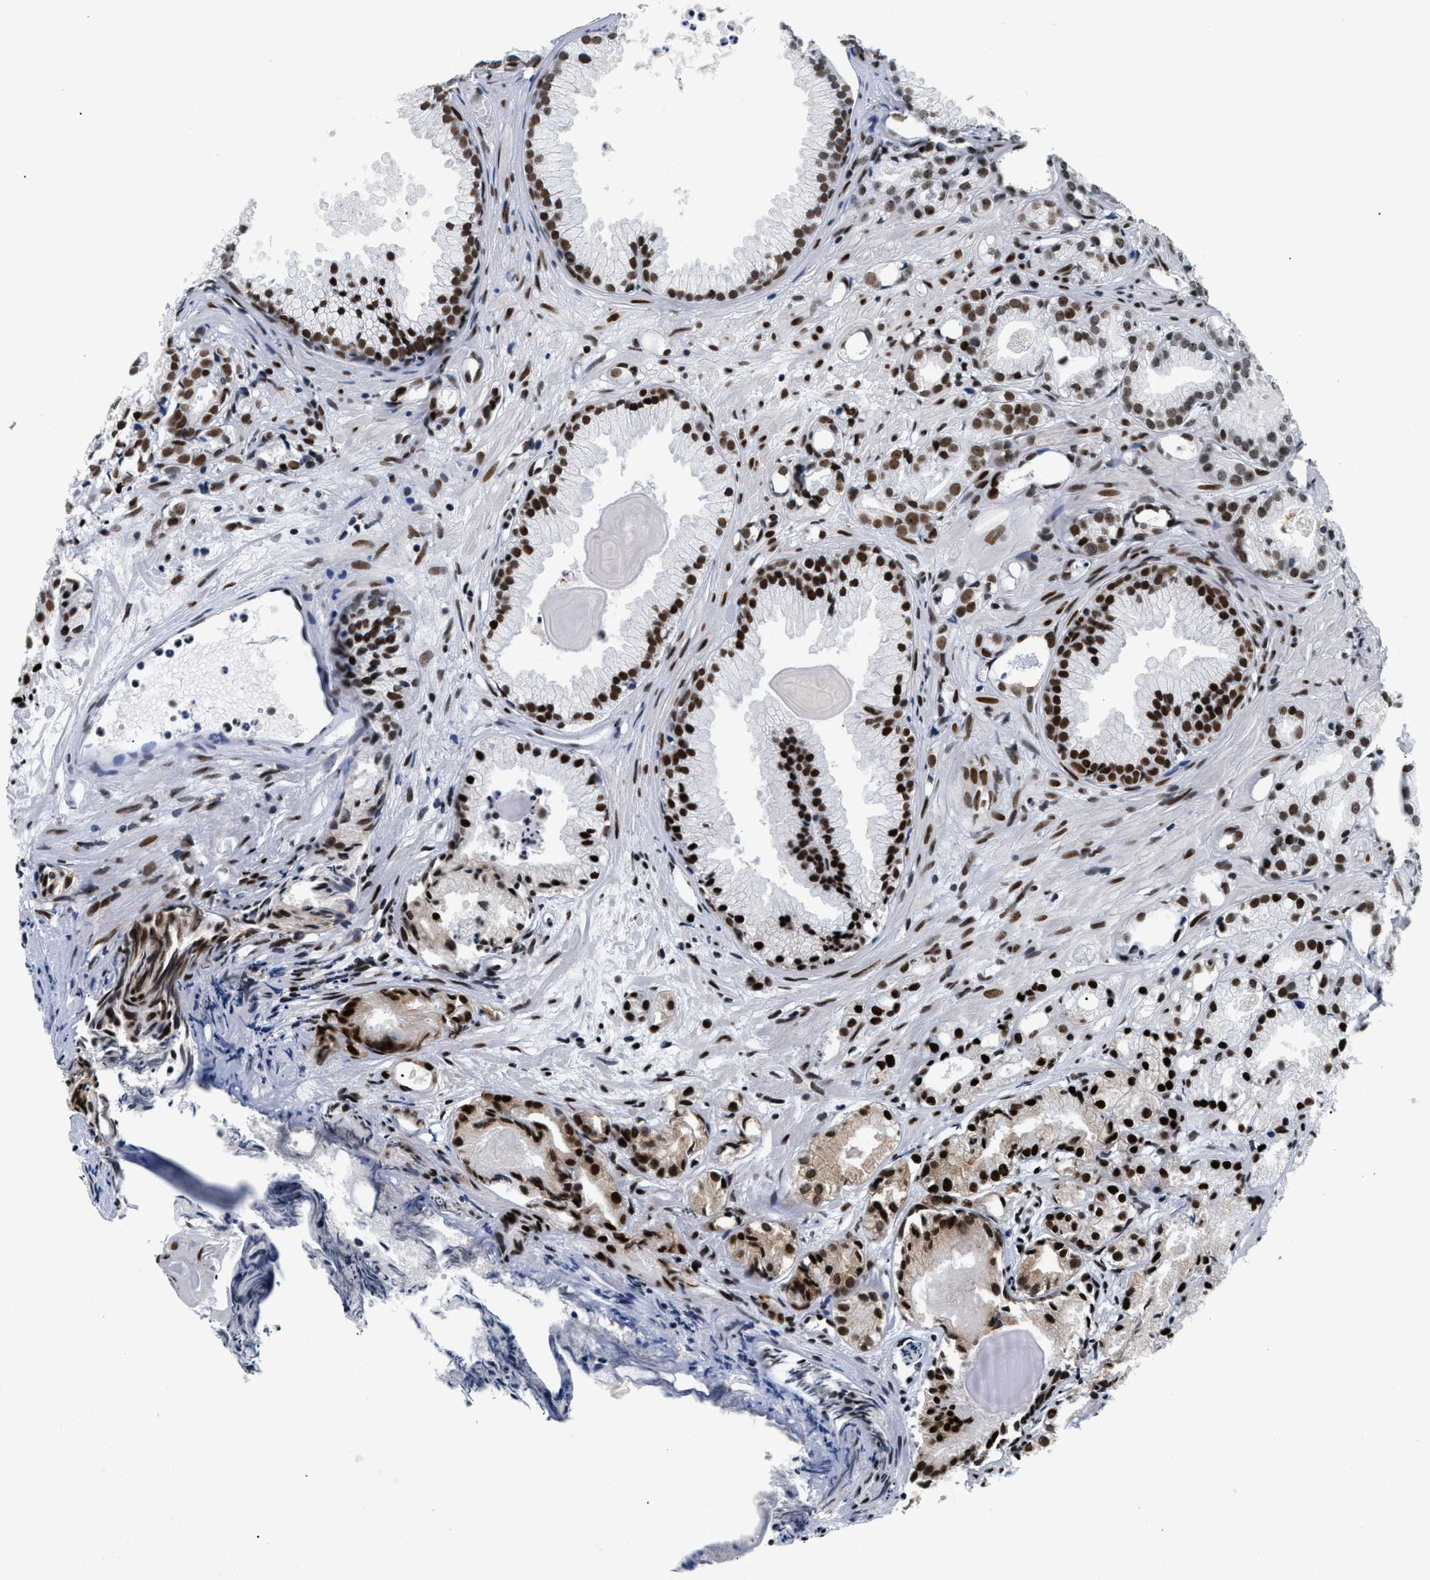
{"staining": {"intensity": "strong", "quantity": ">75%", "location": "nuclear"}, "tissue": "prostate cancer", "cell_type": "Tumor cells", "image_type": "cancer", "snomed": [{"axis": "morphology", "description": "Adenocarcinoma, Low grade"}, {"axis": "topography", "description": "Prostate"}], "caption": "This image demonstrates immunohistochemistry staining of prostate cancer (adenocarcinoma (low-grade)), with high strong nuclear positivity in about >75% of tumor cells.", "gene": "RAD50", "patient": {"sex": "male", "age": 72}}